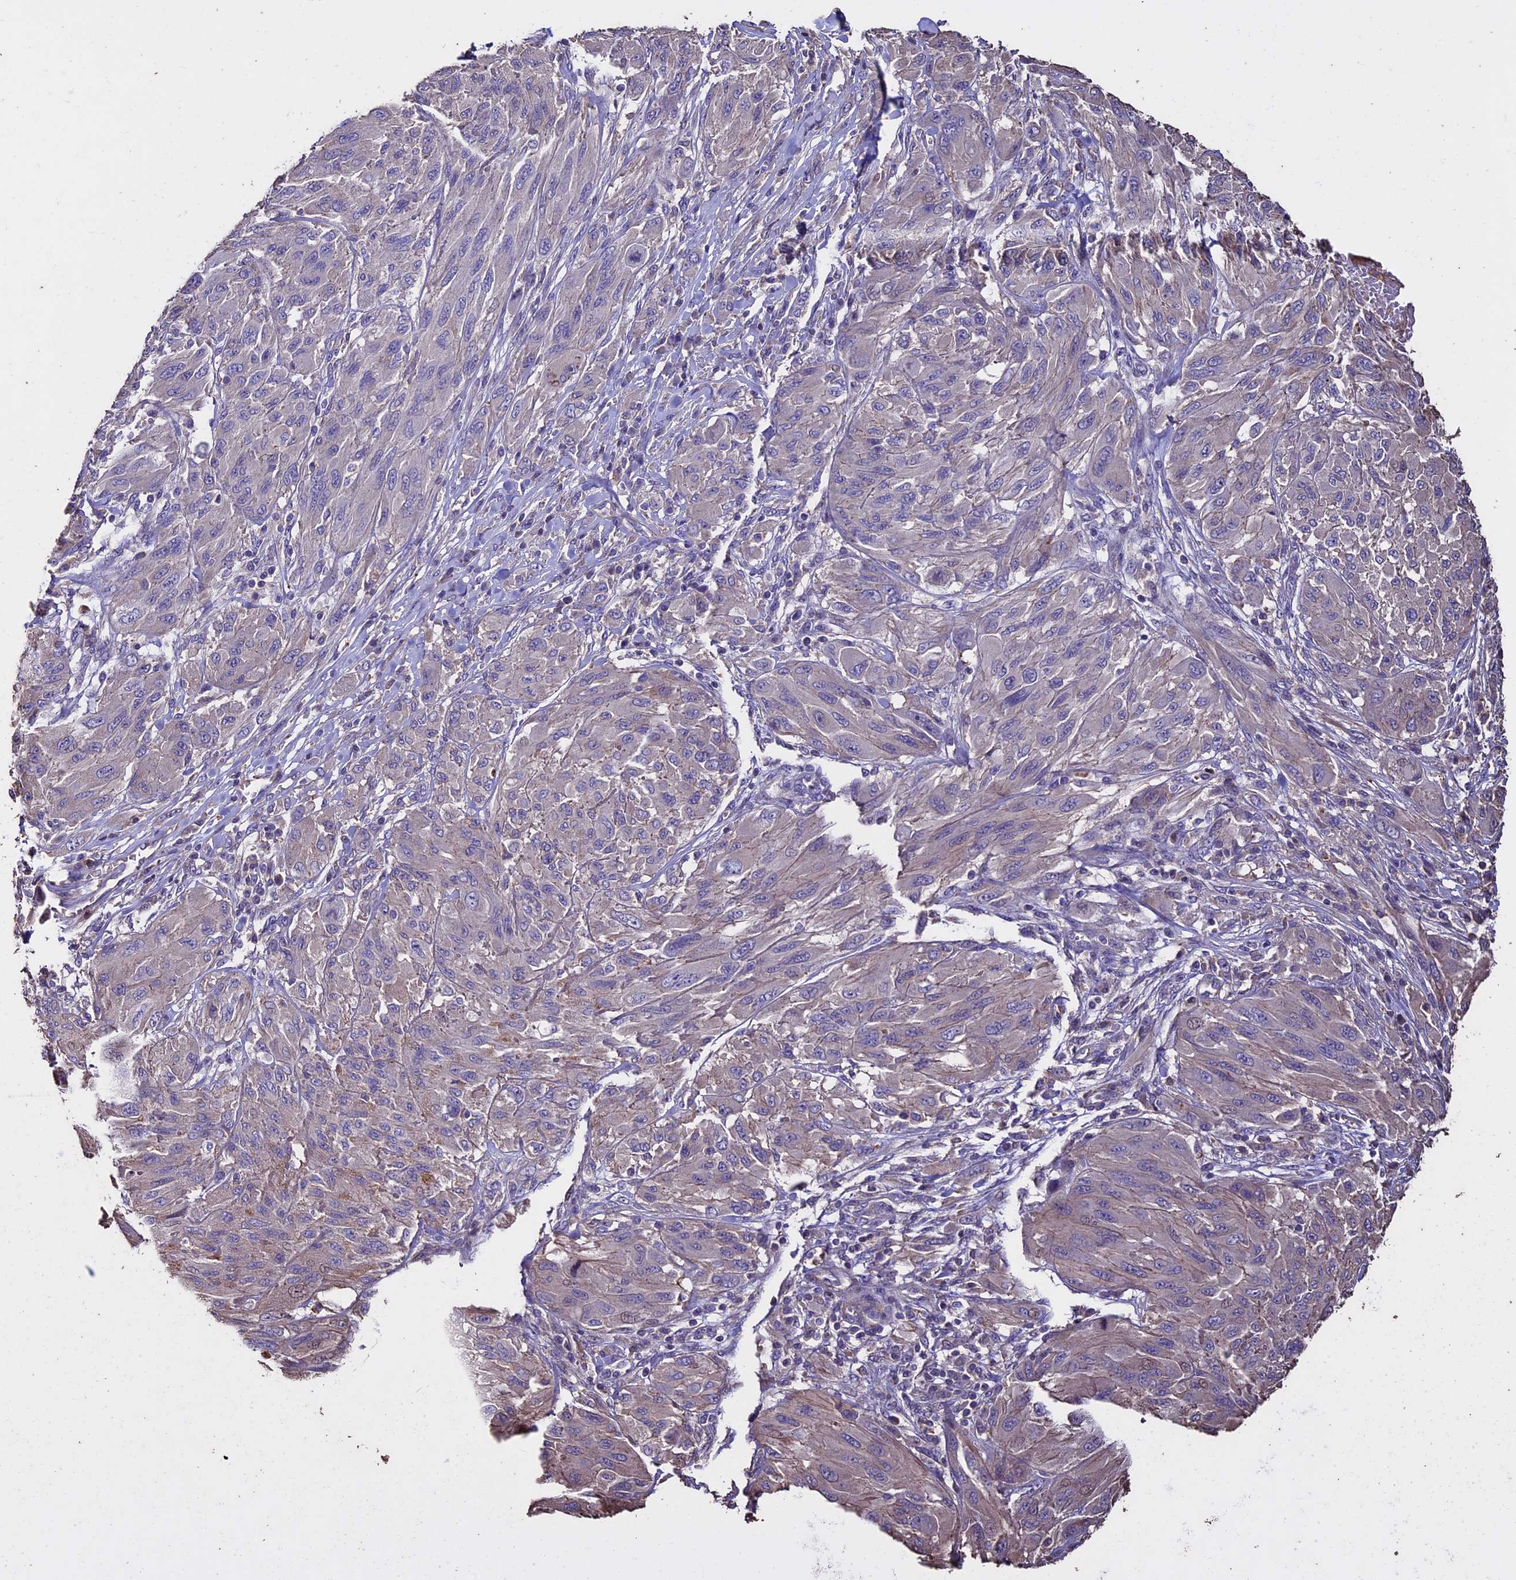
{"staining": {"intensity": "weak", "quantity": "<25%", "location": "cytoplasmic/membranous"}, "tissue": "melanoma", "cell_type": "Tumor cells", "image_type": "cancer", "snomed": [{"axis": "morphology", "description": "Malignant melanoma, NOS"}, {"axis": "topography", "description": "Skin"}], "caption": "Immunohistochemical staining of human melanoma demonstrates no significant staining in tumor cells.", "gene": "USB1", "patient": {"sex": "female", "age": 91}}